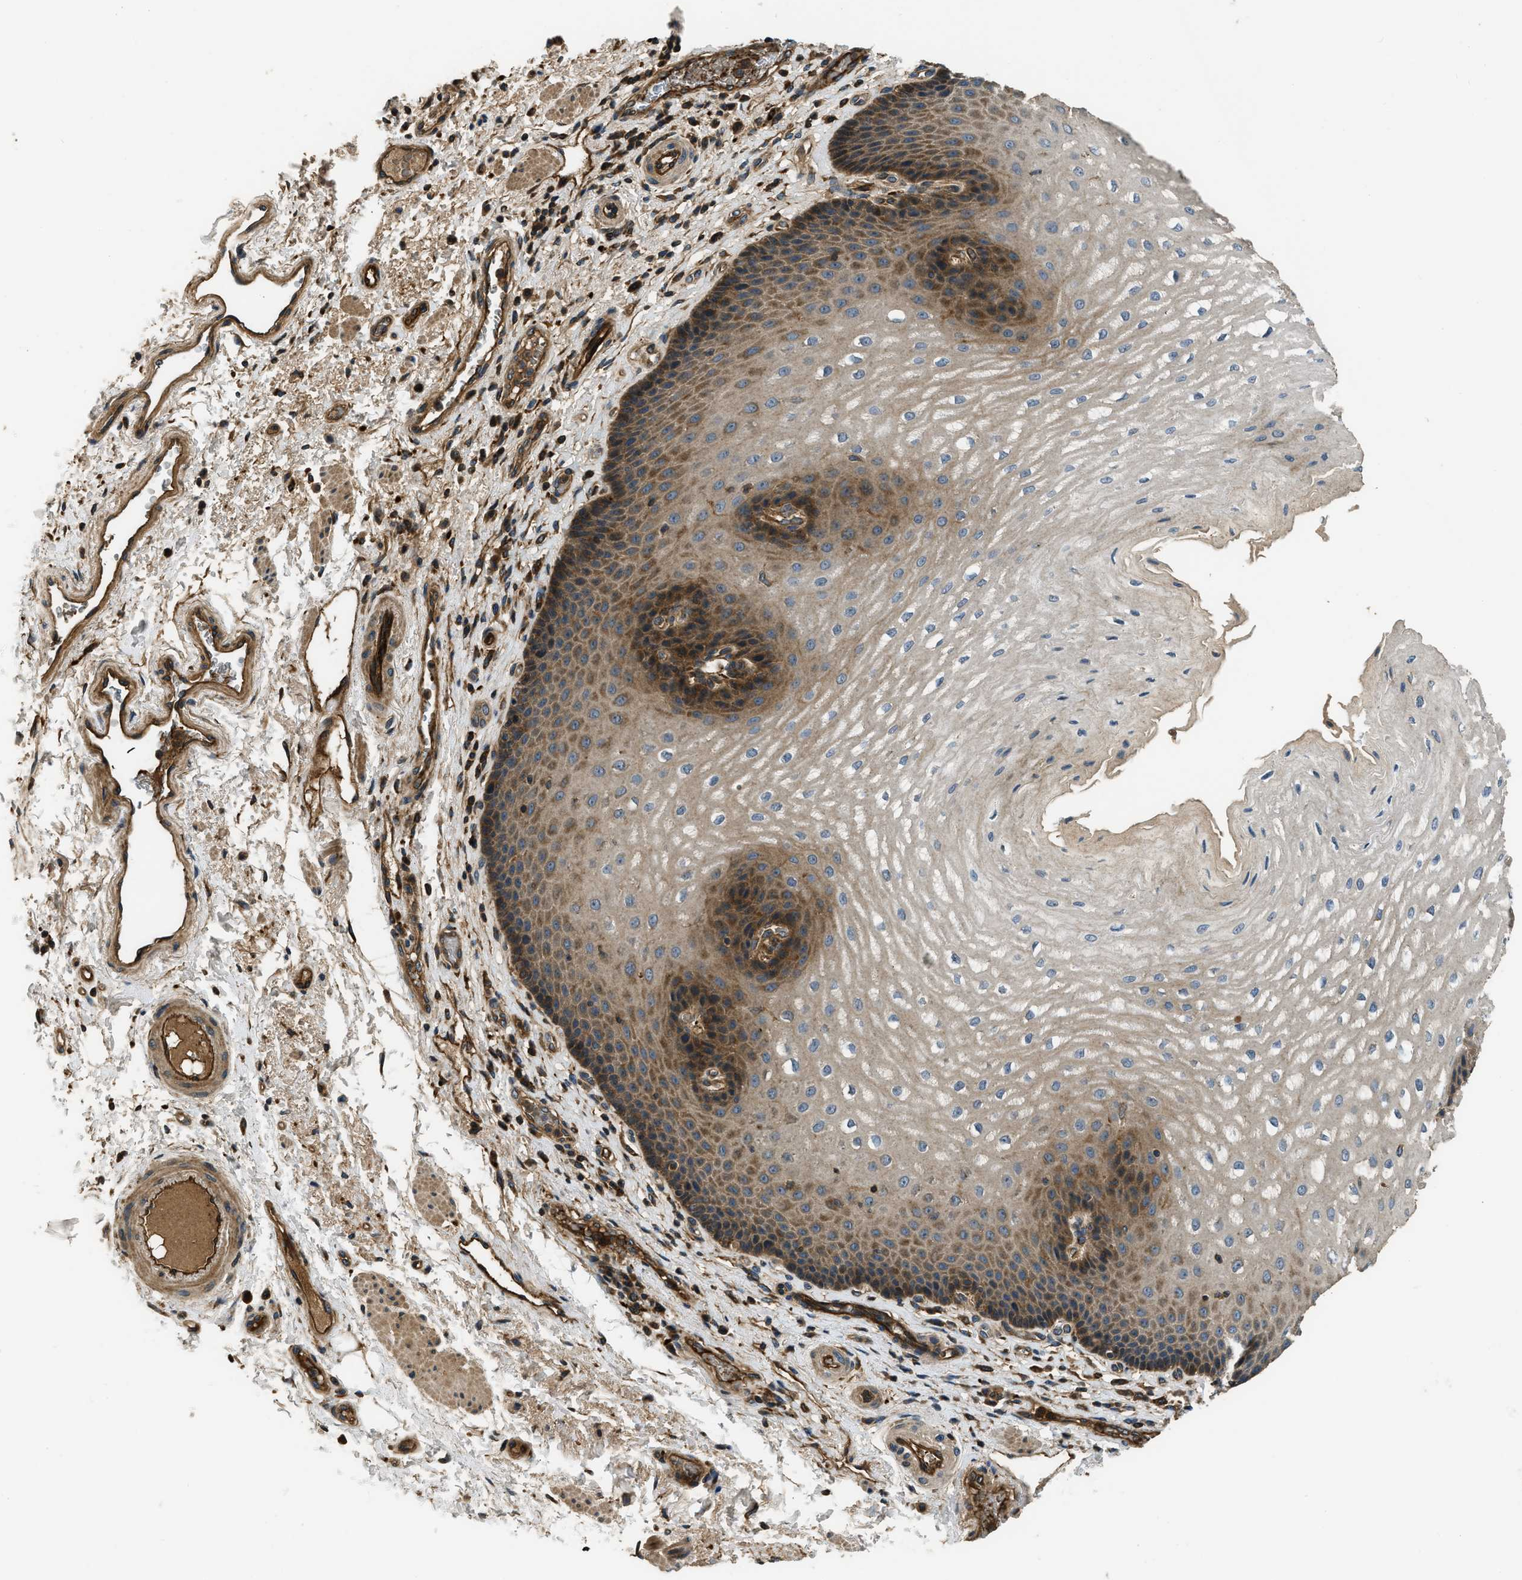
{"staining": {"intensity": "moderate", "quantity": "25%-75%", "location": "cytoplasmic/membranous"}, "tissue": "esophagus", "cell_type": "Squamous epithelial cells", "image_type": "normal", "snomed": [{"axis": "morphology", "description": "Normal tissue, NOS"}, {"axis": "topography", "description": "Esophagus"}], "caption": "Esophagus stained with DAB immunohistochemistry exhibits medium levels of moderate cytoplasmic/membranous positivity in about 25%-75% of squamous epithelial cells.", "gene": "GGH", "patient": {"sex": "male", "age": 54}}